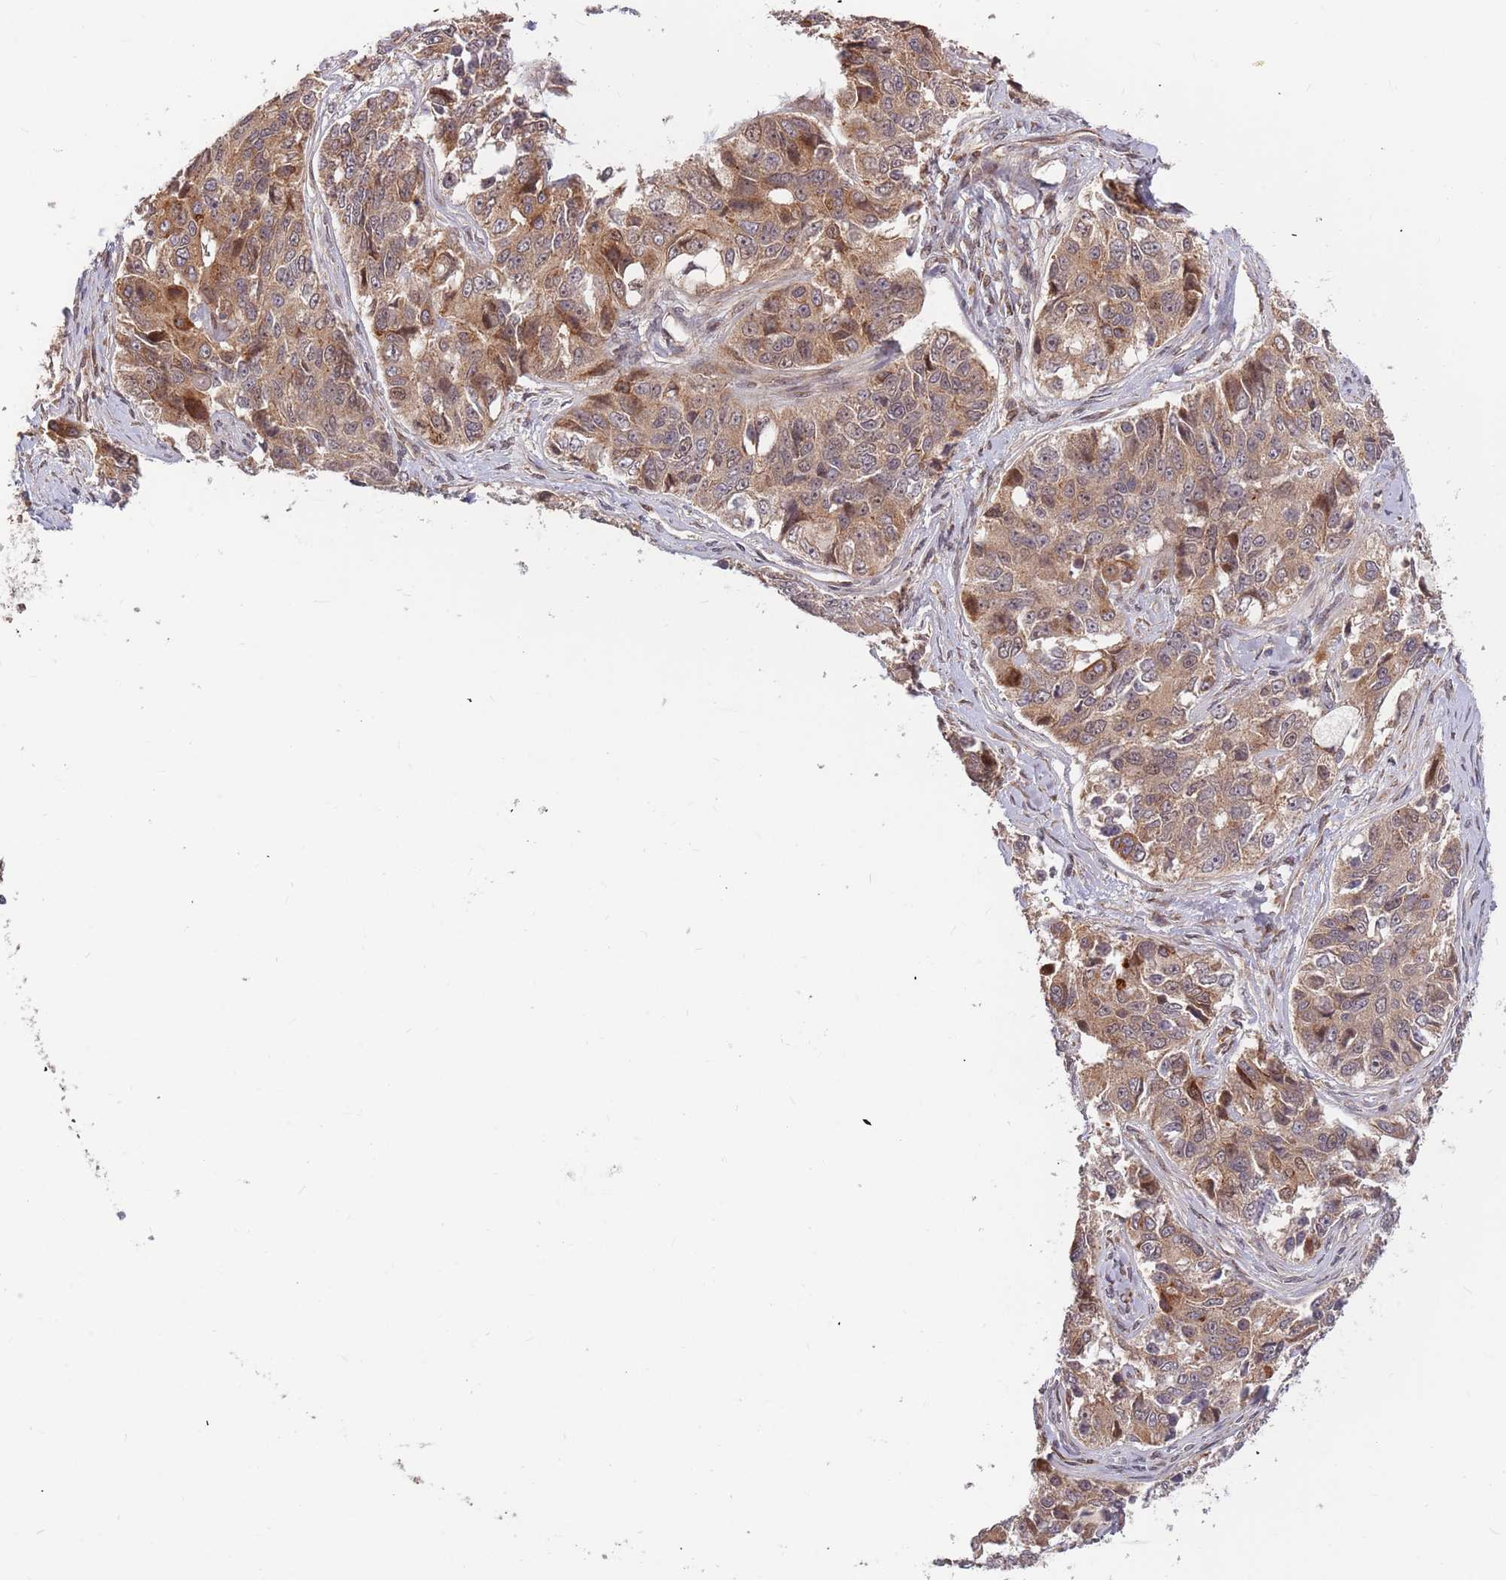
{"staining": {"intensity": "moderate", "quantity": "25%-75%", "location": "cytoplasmic/membranous,nuclear"}, "tissue": "ovarian cancer", "cell_type": "Tumor cells", "image_type": "cancer", "snomed": [{"axis": "morphology", "description": "Carcinoma, endometroid"}, {"axis": "topography", "description": "Ovary"}], "caption": "A histopathology image of endometroid carcinoma (ovarian) stained for a protein shows moderate cytoplasmic/membranous and nuclear brown staining in tumor cells.", "gene": "HAUS3", "patient": {"sex": "female", "age": 51}}